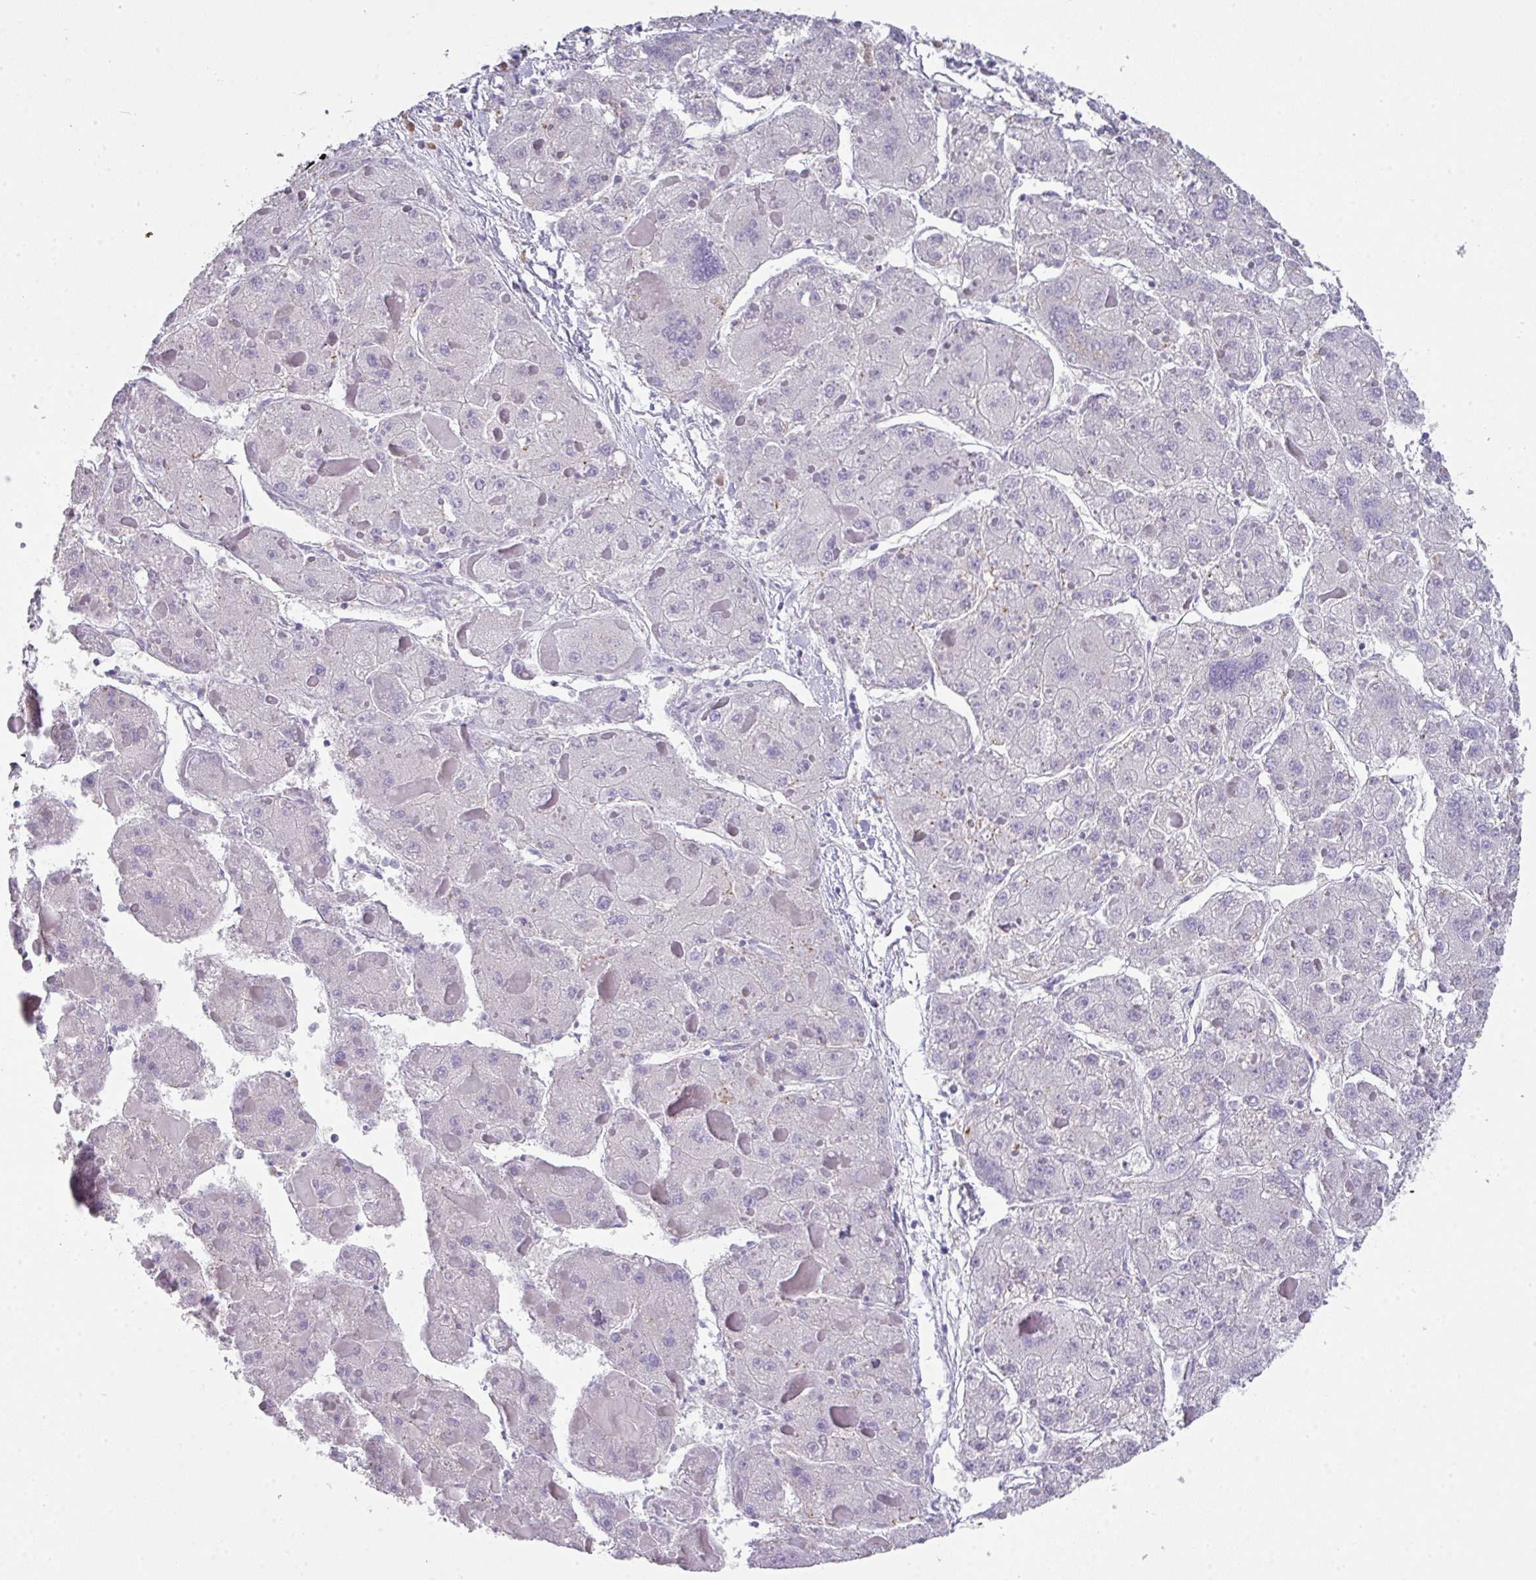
{"staining": {"intensity": "negative", "quantity": "none", "location": "none"}, "tissue": "liver cancer", "cell_type": "Tumor cells", "image_type": "cancer", "snomed": [{"axis": "morphology", "description": "Carcinoma, Hepatocellular, NOS"}, {"axis": "topography", "description": "Liver"}], "caption": "Tumor cells are negative for protein expression in human hepatocellular carcinoma (liver).", "gene": "GLI4", "patient": {"sex": "female", "age": 73}}